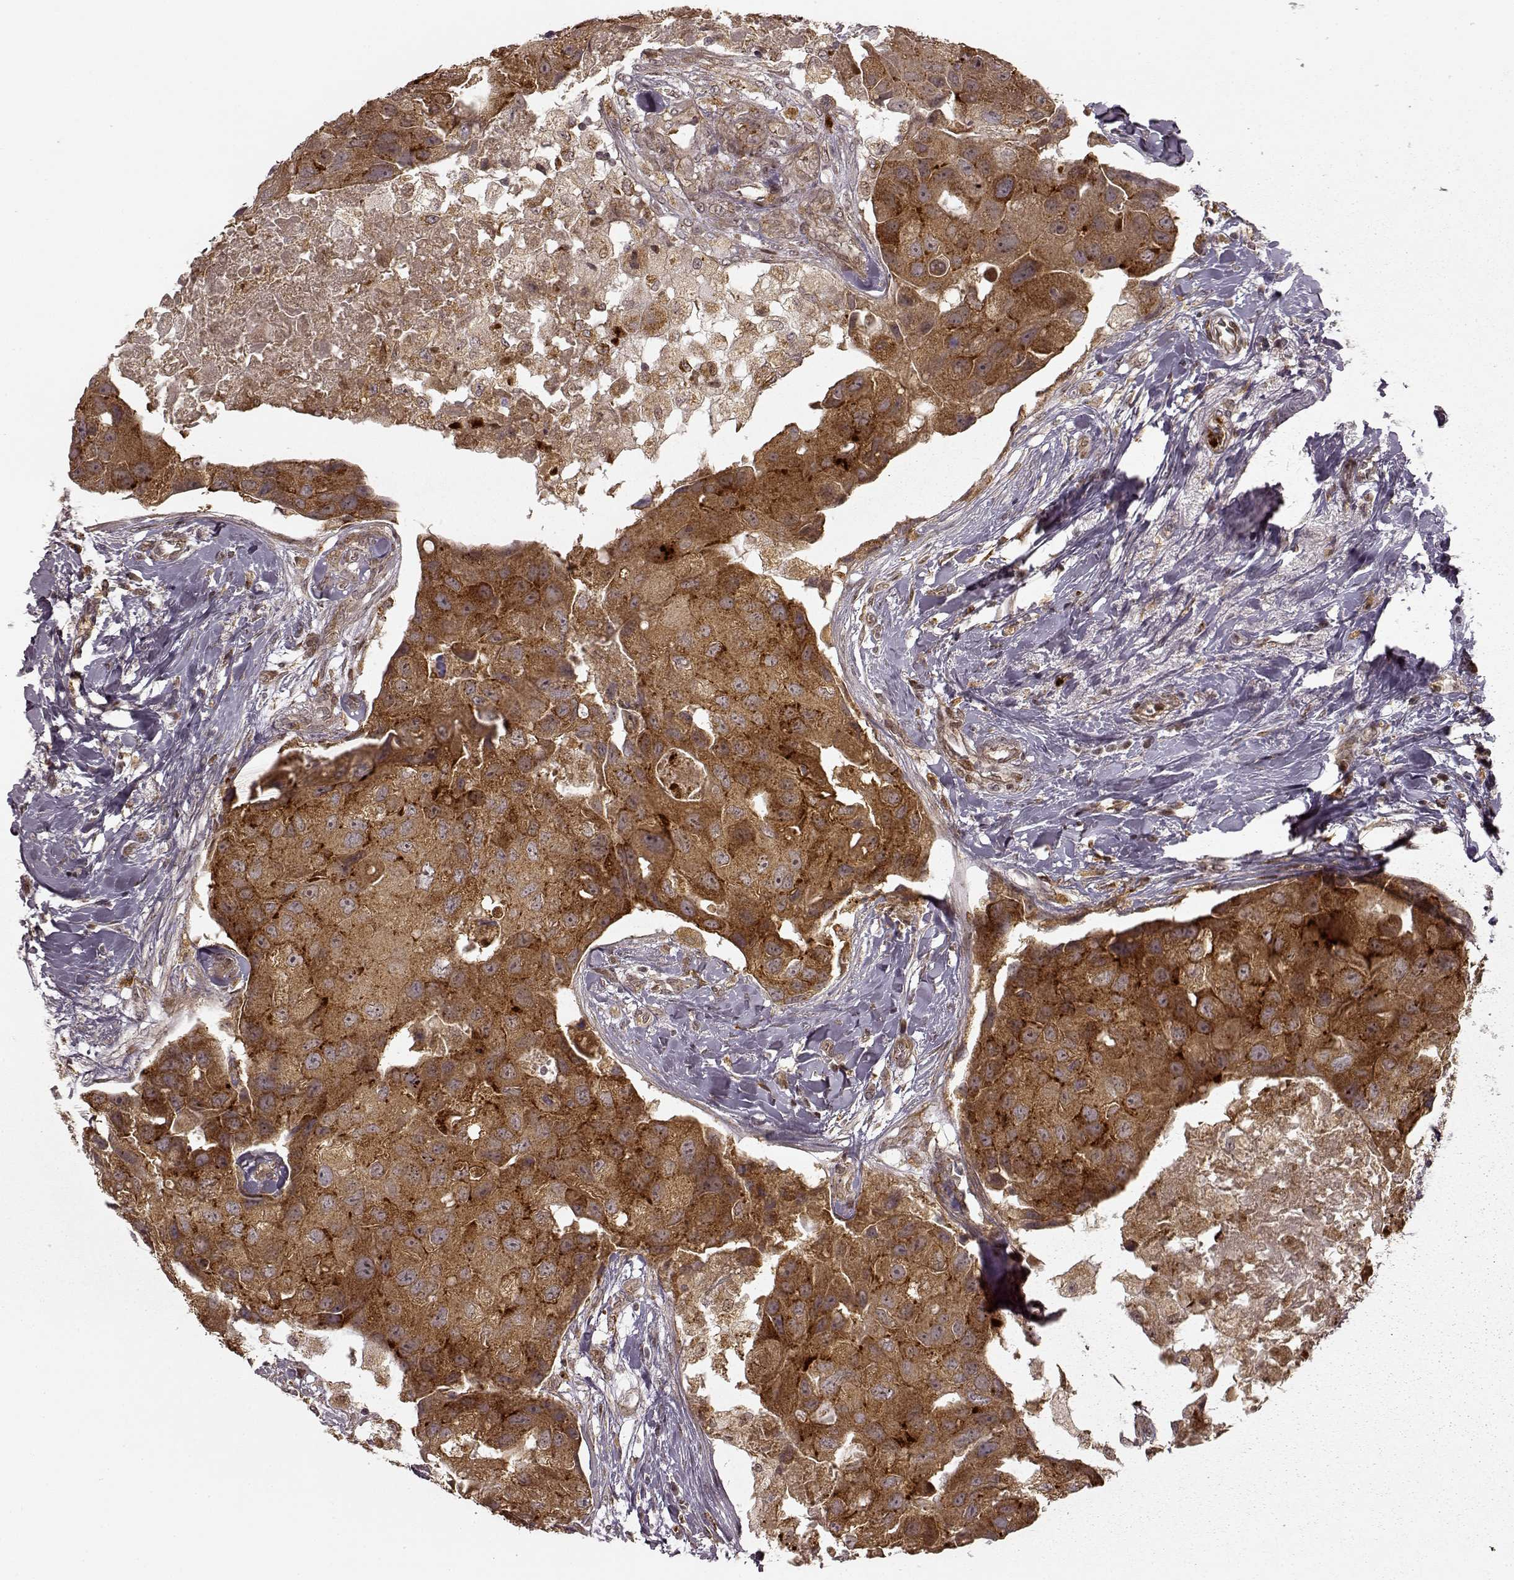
{"staining": {"intensity": "strong", "quantity": ">75%", "location": "cytoplasmic/membranous"}, "tissue": "breast cancer", "cell_type": "Tumor cells", "image_type": "cancer", "snomed": [{"axis": "morphology", "description": "Duct carcinoma"}, {"axis": "topography", "description": "Breast"}], "caption": "Immunohistochemical staining of breast cancer (intraductal carcinoma) displays high levels of strong cytoplasmic/membranous positivity in about >75% of tumor cells.", "gene": "SLC12A9", "patient": {"sex": "female", "age": 43}}